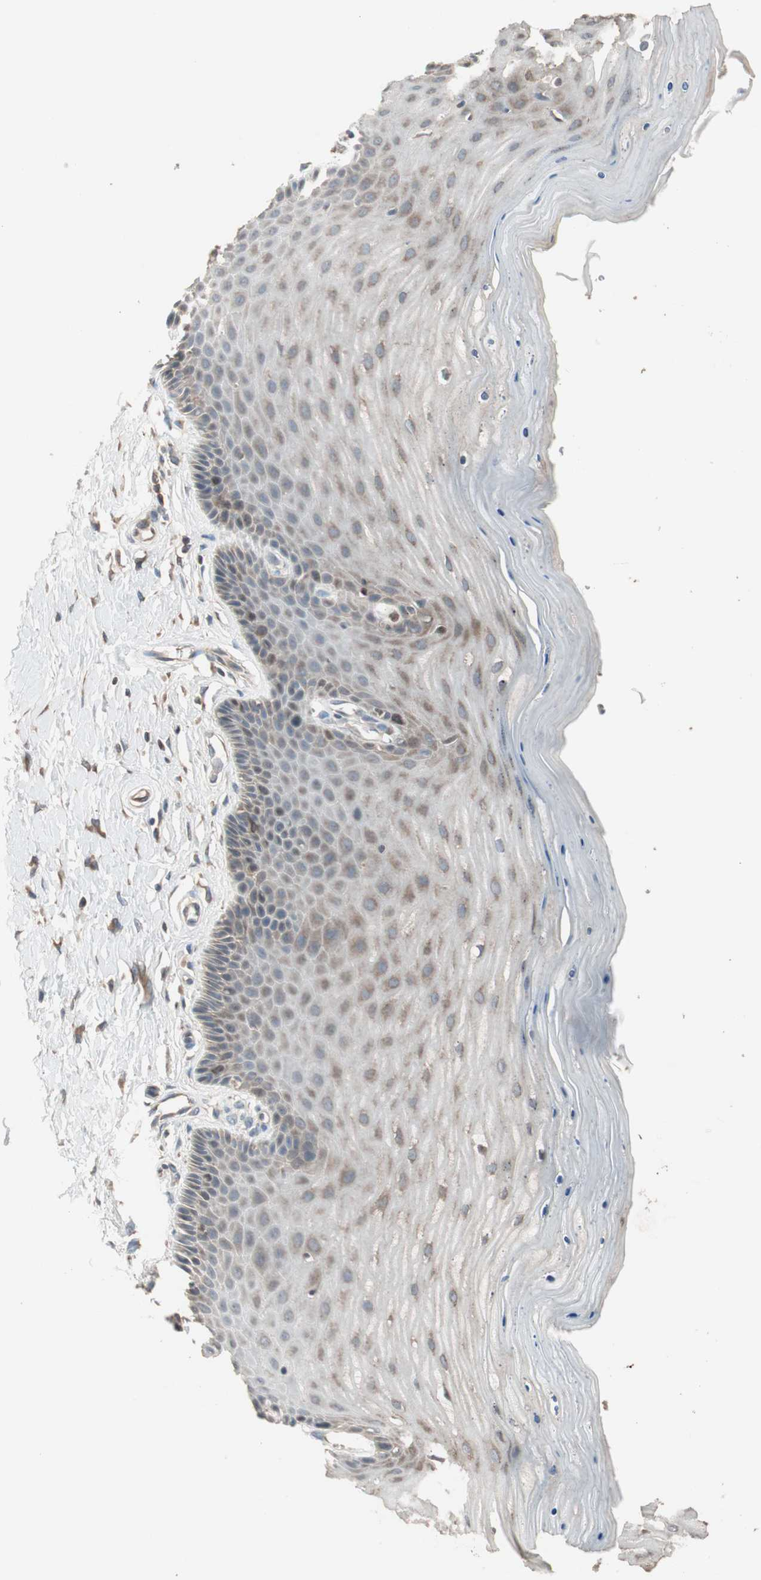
{"staining": {"intensity": "moderate", "quantity": ">75%", "location": "cytoplasmic/membranous"}, "tissue": "cervix", "cell_type": "Glandular cells", "image_type": "normal", "snomed": [{"axis": "morphology", "description": "Normal tissue, NOS"}, {"axis": "topography", "description": "Cervix"}], "caption": "A brown stain highlights moderate cytoplasmic/membranous staining of a protein in glandular cells of unremarkable cervix.", "gene": "ATP6AP2", "patient": {"sex": "female", "age": 55}}